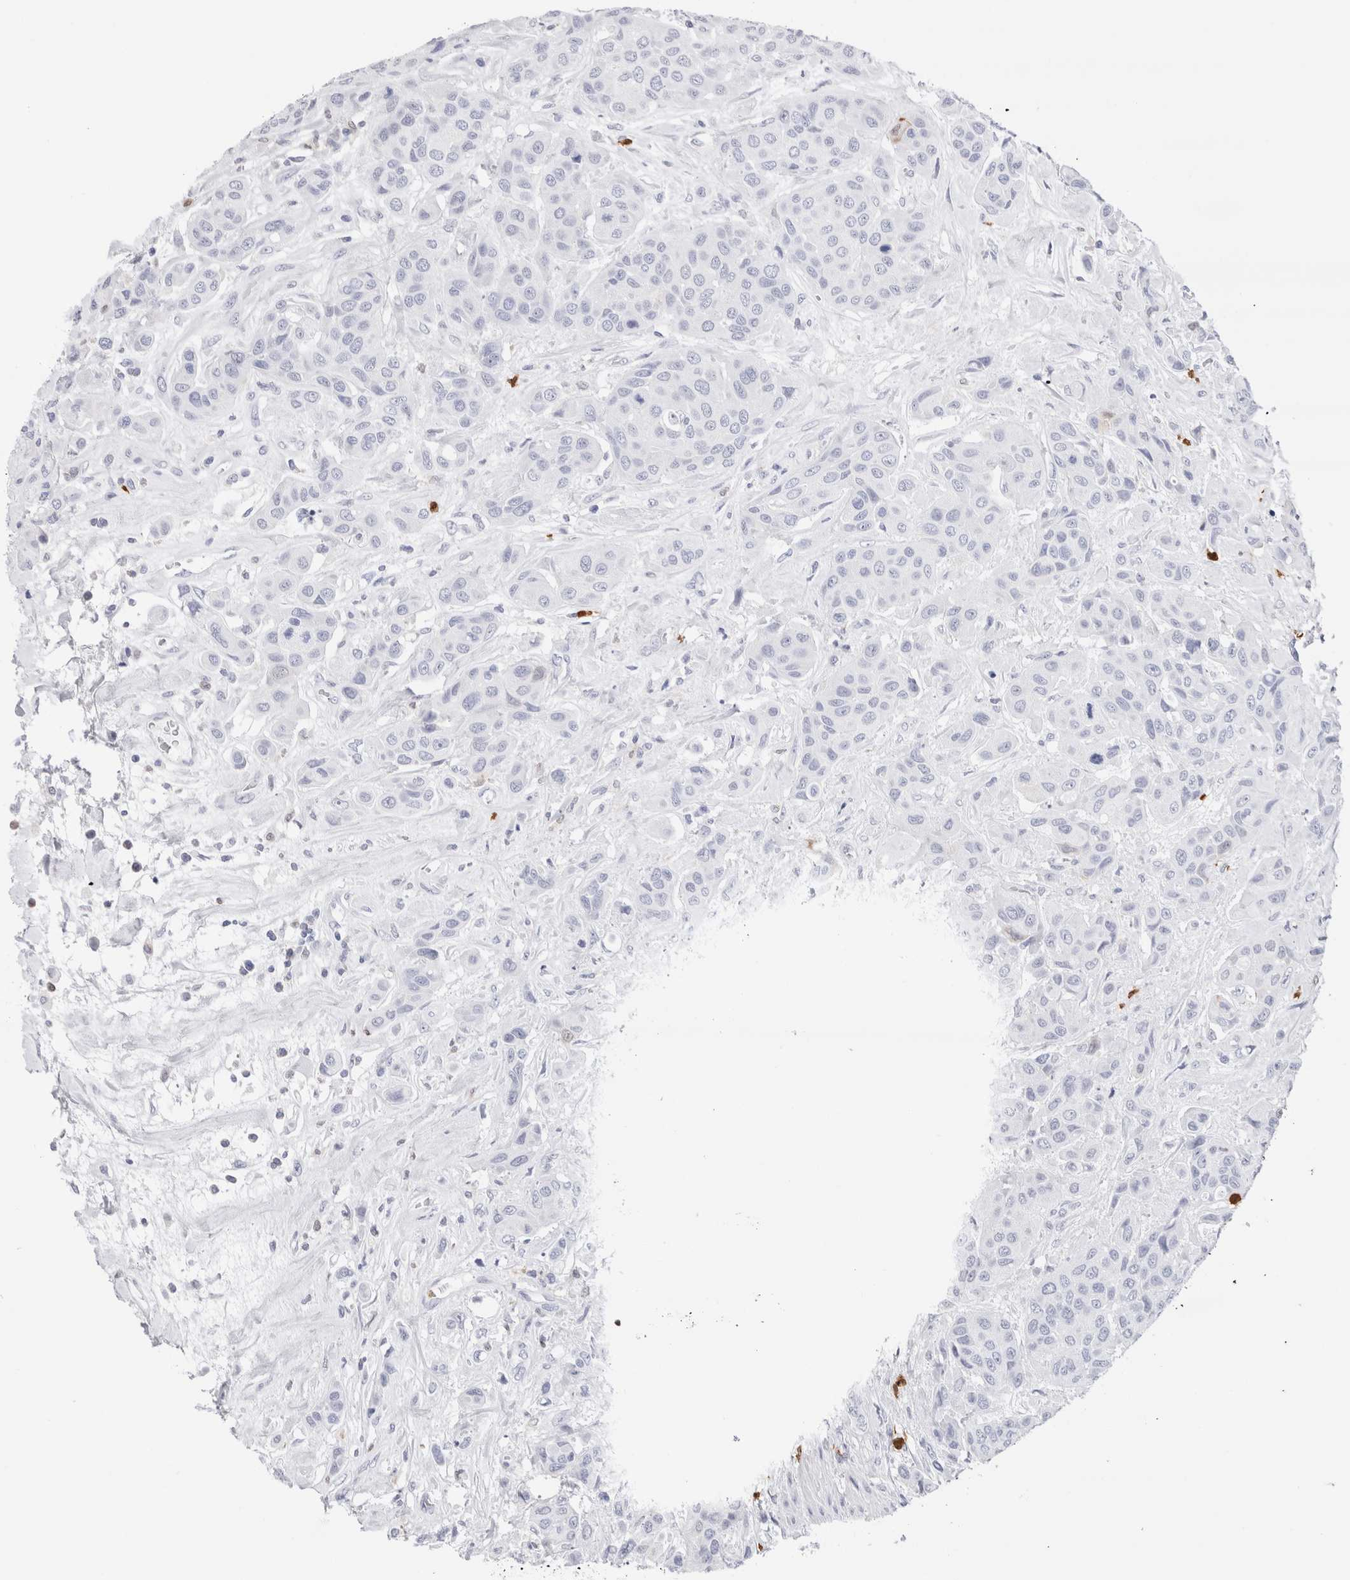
{"staining": {"intensity": "negative", "quantity": "none", "location": "none"}, "tissue": "urothelial cancer", "cell_type": "Tumor cells", "image_type": "cancer", "snomed": [{"axis": "morphology", "description": "Urothelial carcinoma, High grade"}, {"axis": "topography", "description": "Urinary bladder"}], "caption": "Urothelial carcinoma (high-grade) was stained to show a protein in brown. There is no significant expression in tumor cells.", "gene": "SLC10A5", "patient": {"sex": "male", "age": 50}}